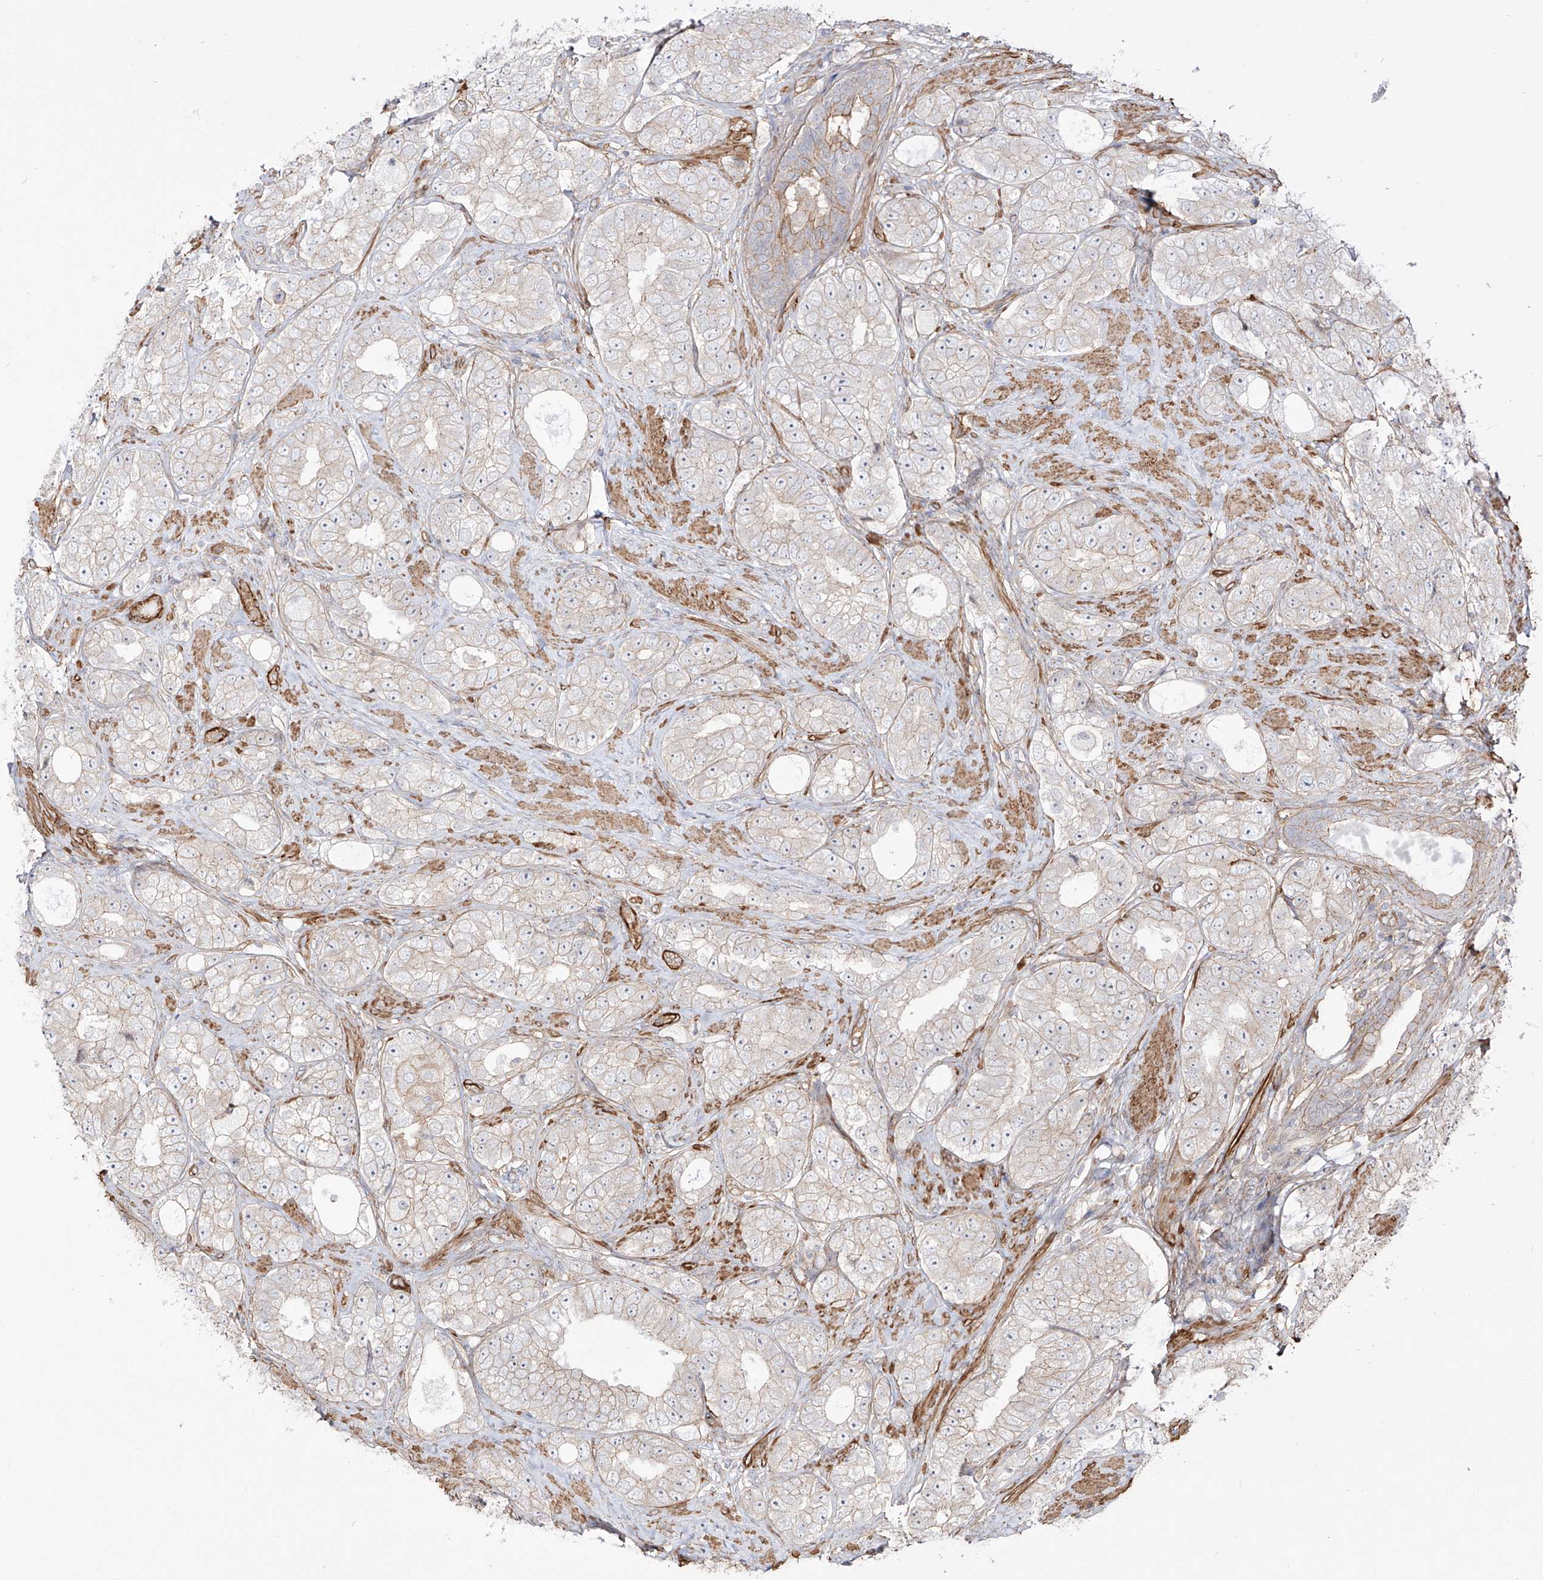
{"staining": {"intensity": "negative", "quantity": "none", "location": "none"}, "tissue": "prostate cancer", "cell_type": "Tumor cells", "image_type": "cancer", "snomed": [{"axis": "morphology", "description": "Adenocarcinoma, High grade"}, {"axis": "topography", "description": "Prostate"}], "caption": "IHC of prostate cancer (high-grade adenocarcinoma) shows no expression in tumor cells.", "gene": "ZNF180", "patient": {"sex": "male", "age": 56}}